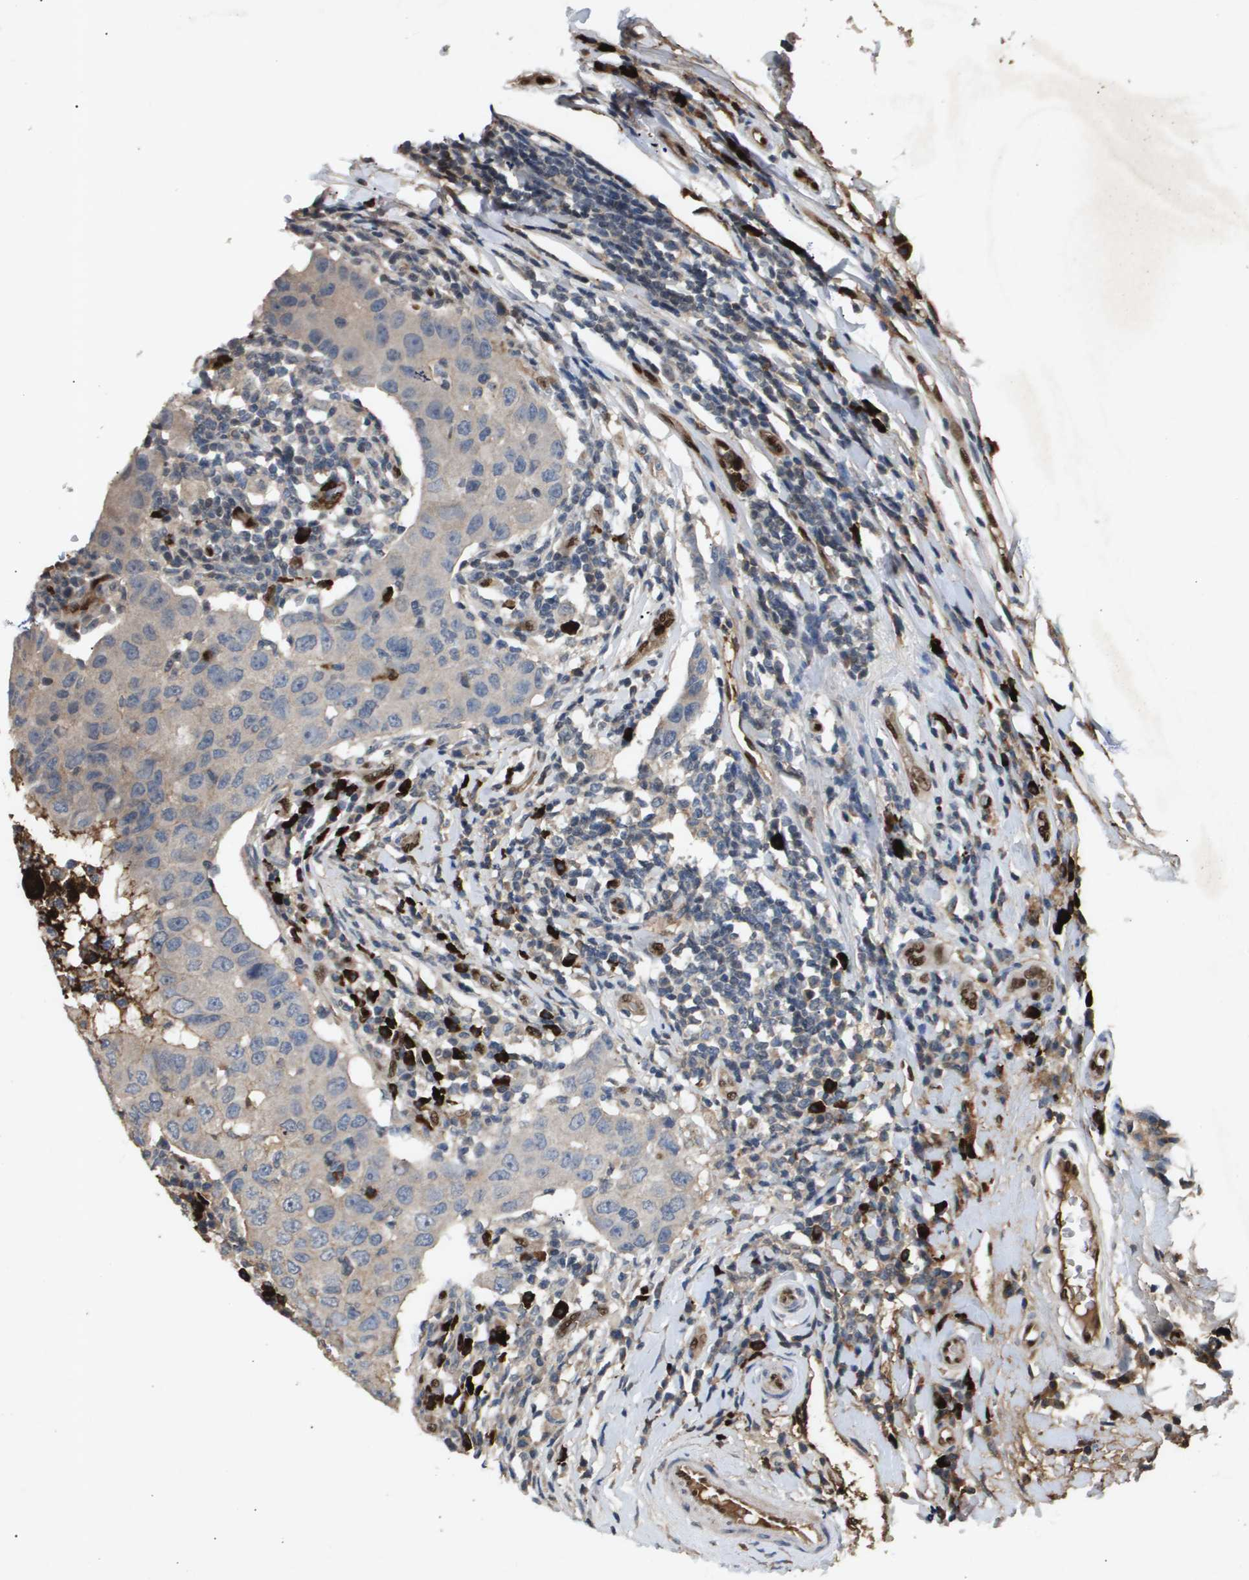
{"staining": {"intensity": "weak", "quantity": "<25%", "location": "cytoplasmic/membranous"}, "tissue": "breast cancer", "cell_type": "Tumor cells", "image_type": "cancer", "snomed": [{"axis": "morphology", "description": "Duct carcinoma"}, {"axis": "topography", "description": "Breast"}], "caption": "DAB (3,3'-diaminobenzidine) immunohistochemical staining of breast invasive ductal carcinoma demonstrates no significant positivity in tumor cells.", "gene": "ERG", "patient": {"sex": "female", "age": 27}}